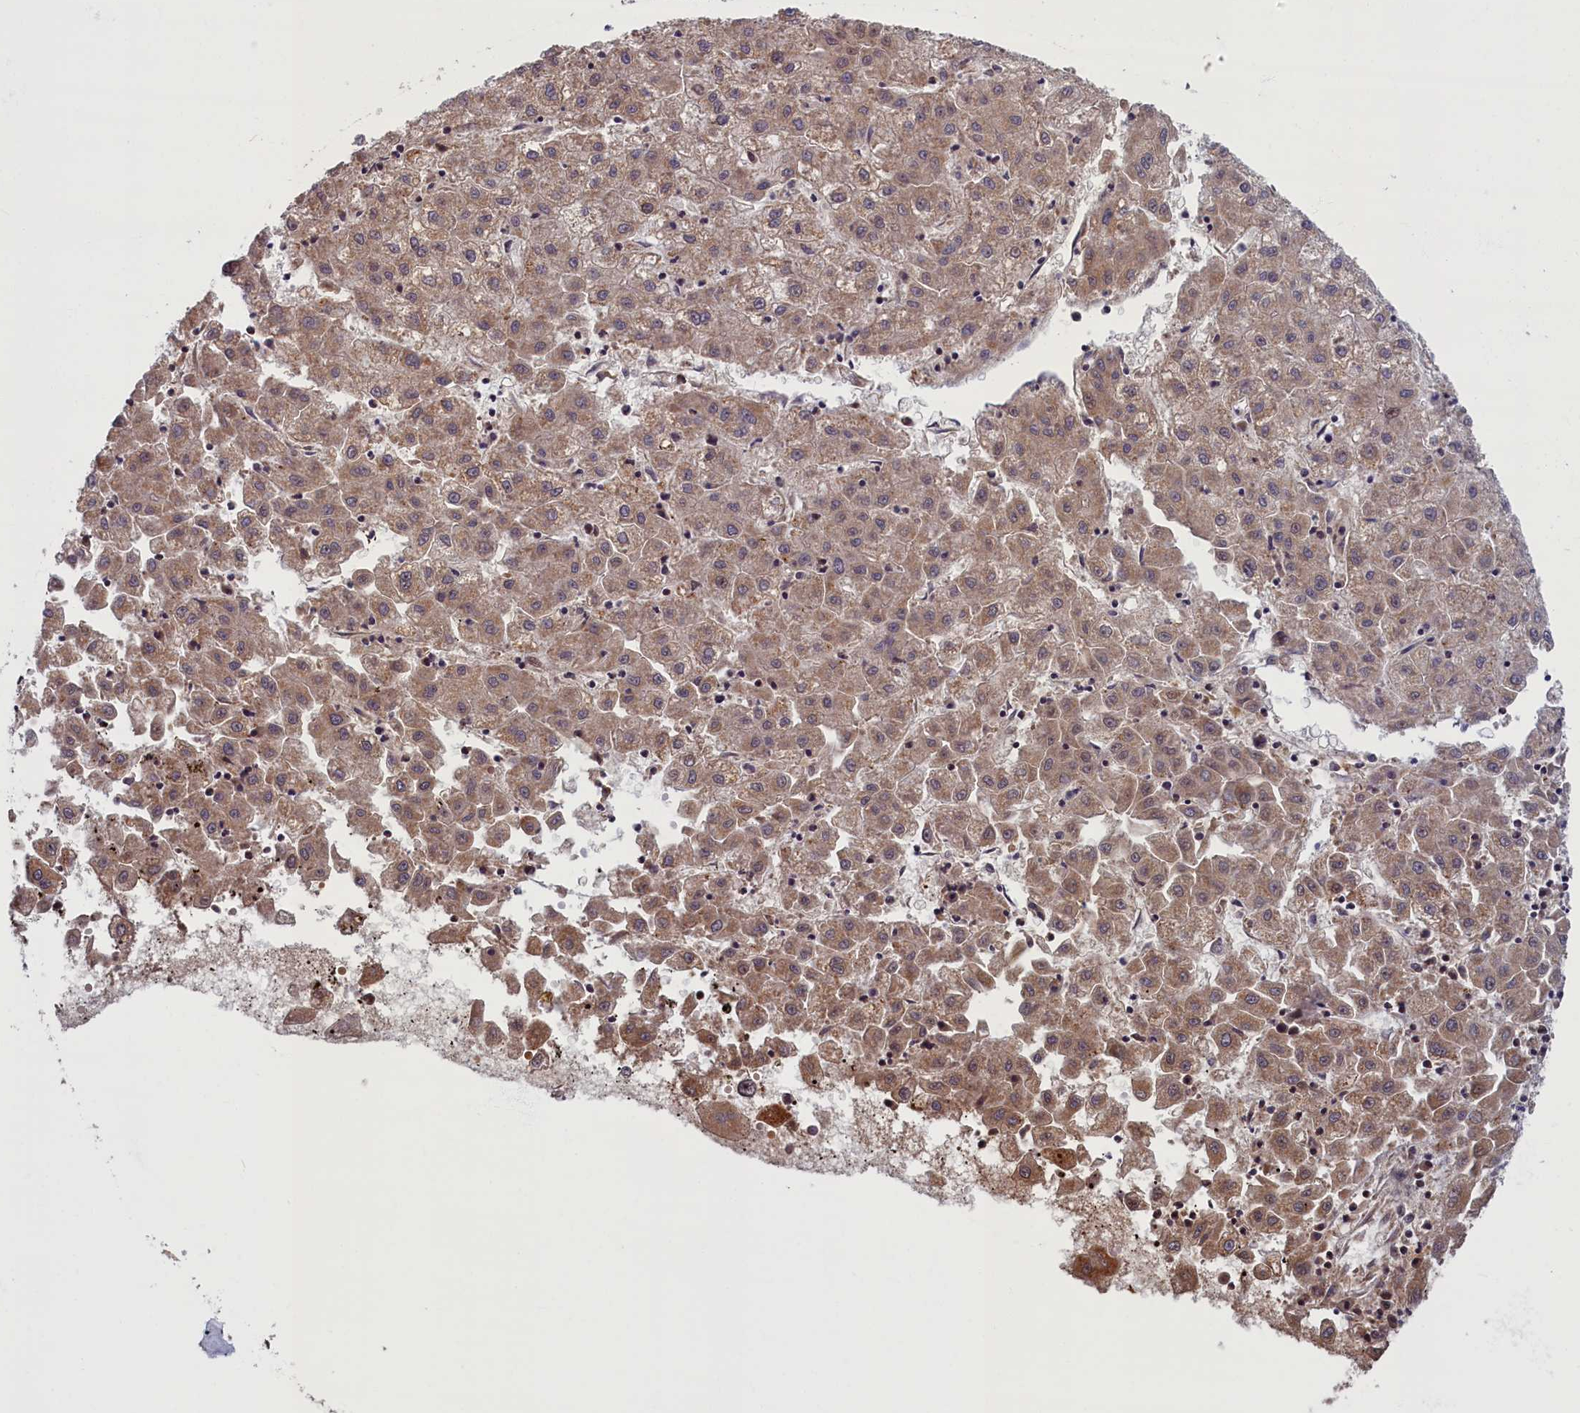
{"staining": {"intensity": "weak", "quantity": ">75%", "location": "cytoplasmic/membranous"}, "tissue": "liver cancer", "cell_type": "Tumor cells", "image_type": "cancer", "snomed": [{"axis": "morphology", "description": "Carcinoma, Hepatocellular, NOS"}, {"axis": "topography", "description": "Liver"}], "caption": "Immunohistochemistry (IHC) staining of liver cancer, which displays low levels of weak cytoplasmic/membranous expression in about >75% of tumor cells indicating weak cytoplasmic/membranous protein staining. The staining was performed using DAB (brown) for protein detection and nuclei were counterstained in hematoxylin (blue).", "gene": "PLA2G10", "patient": {"sex": "male", "age": 72}}